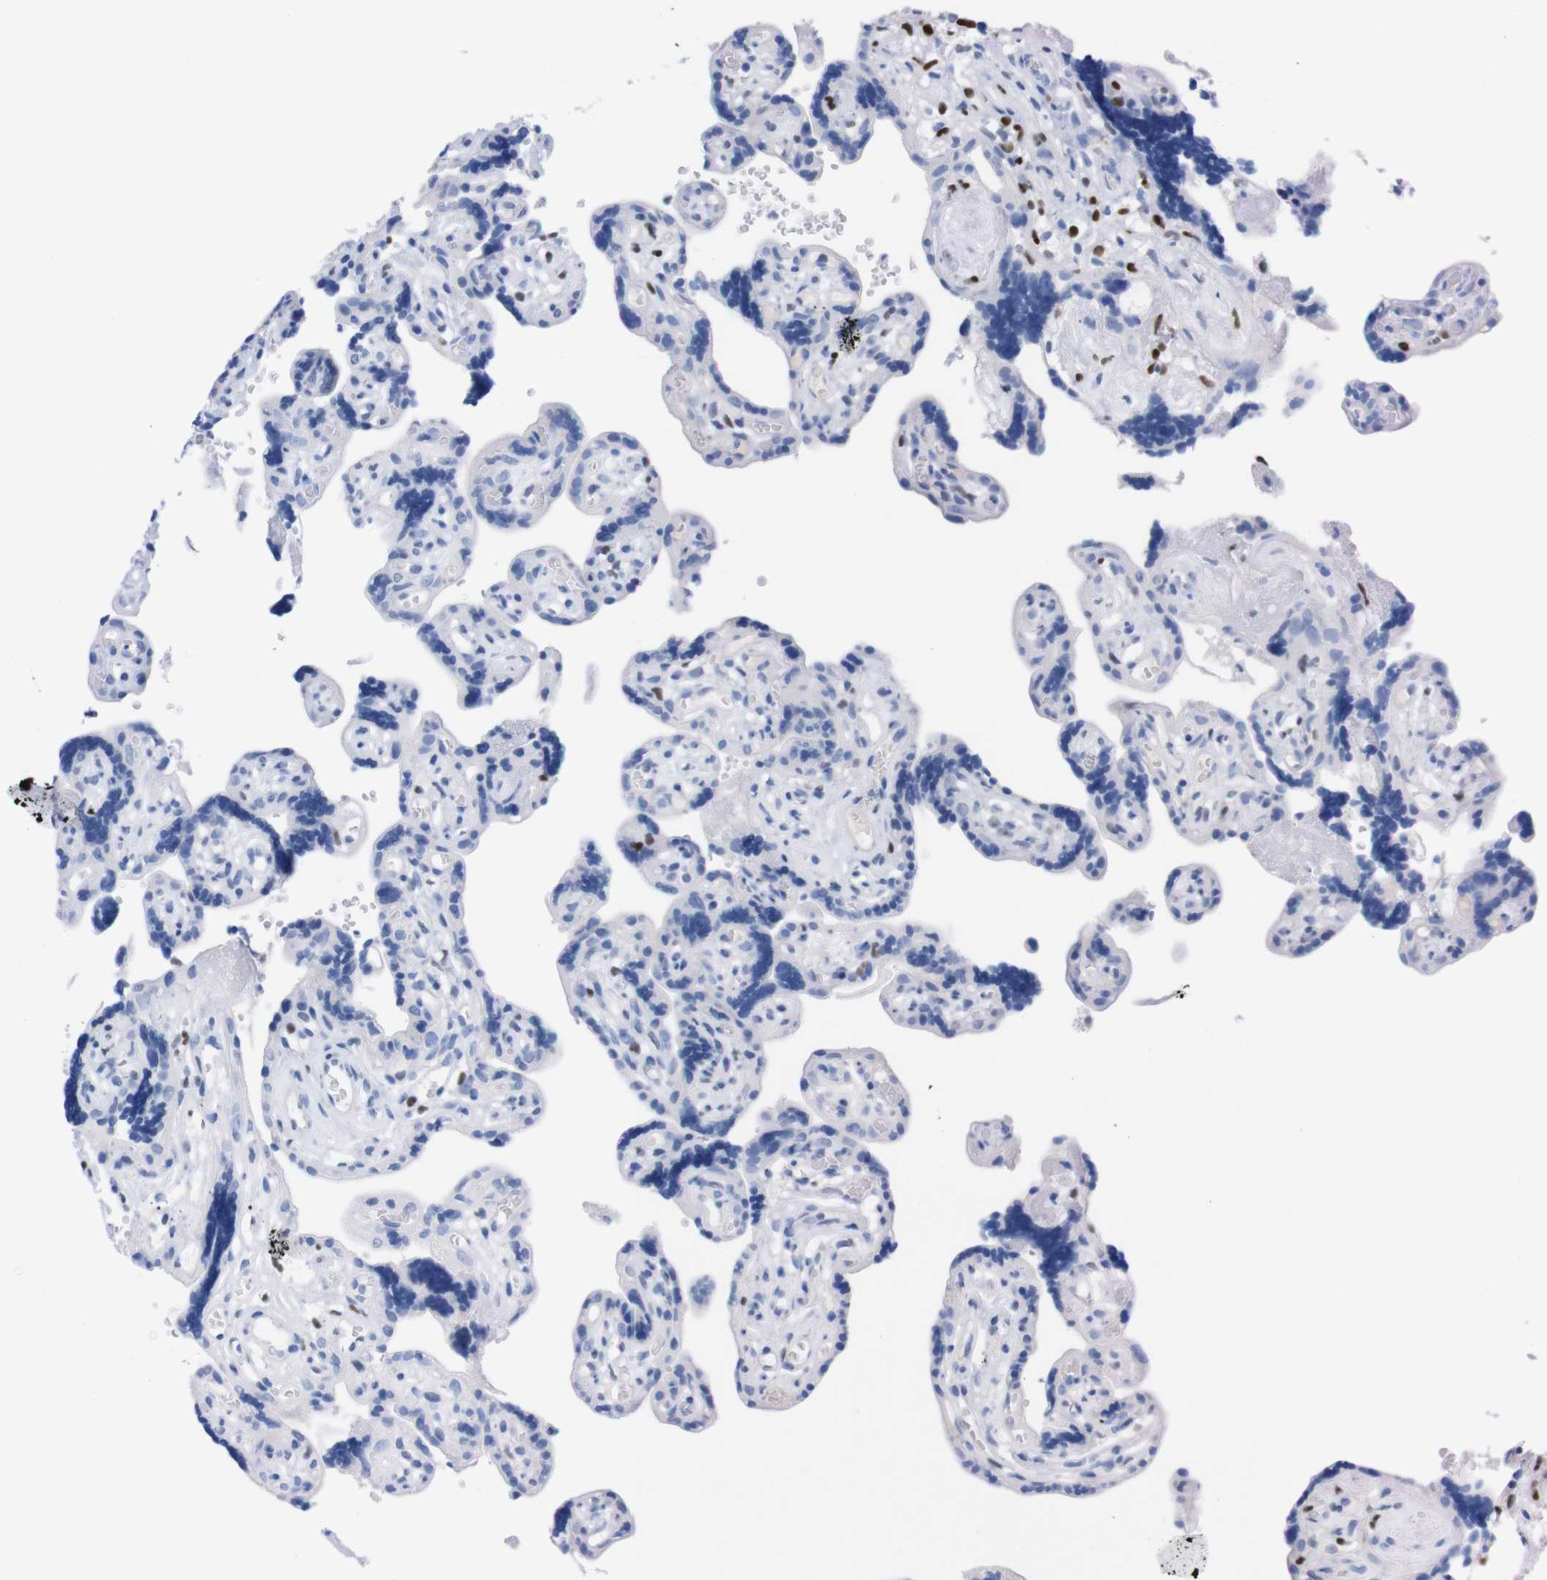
{"staining": {"intensity": "negative", "quantity": "none", "location": "none"}, "tissue": "placenta", "cell_type": "Decidual cells", "image_type": "normal", "snomed": [{"axis": "morphology", "description": "Normal tissue, NOS"}, {"axis": "topography", "description": "Placenta"}], "caption": "A histopathology image of placenta stained for a protein demonstrates no brown staining in decidual cells. (DAB (3,3'-diaminobenzidine) IHC visualized using brightfield microscopy, high magnification).", "gene": "P2RY12", "patient": {"sex": "female", "age": 30}}